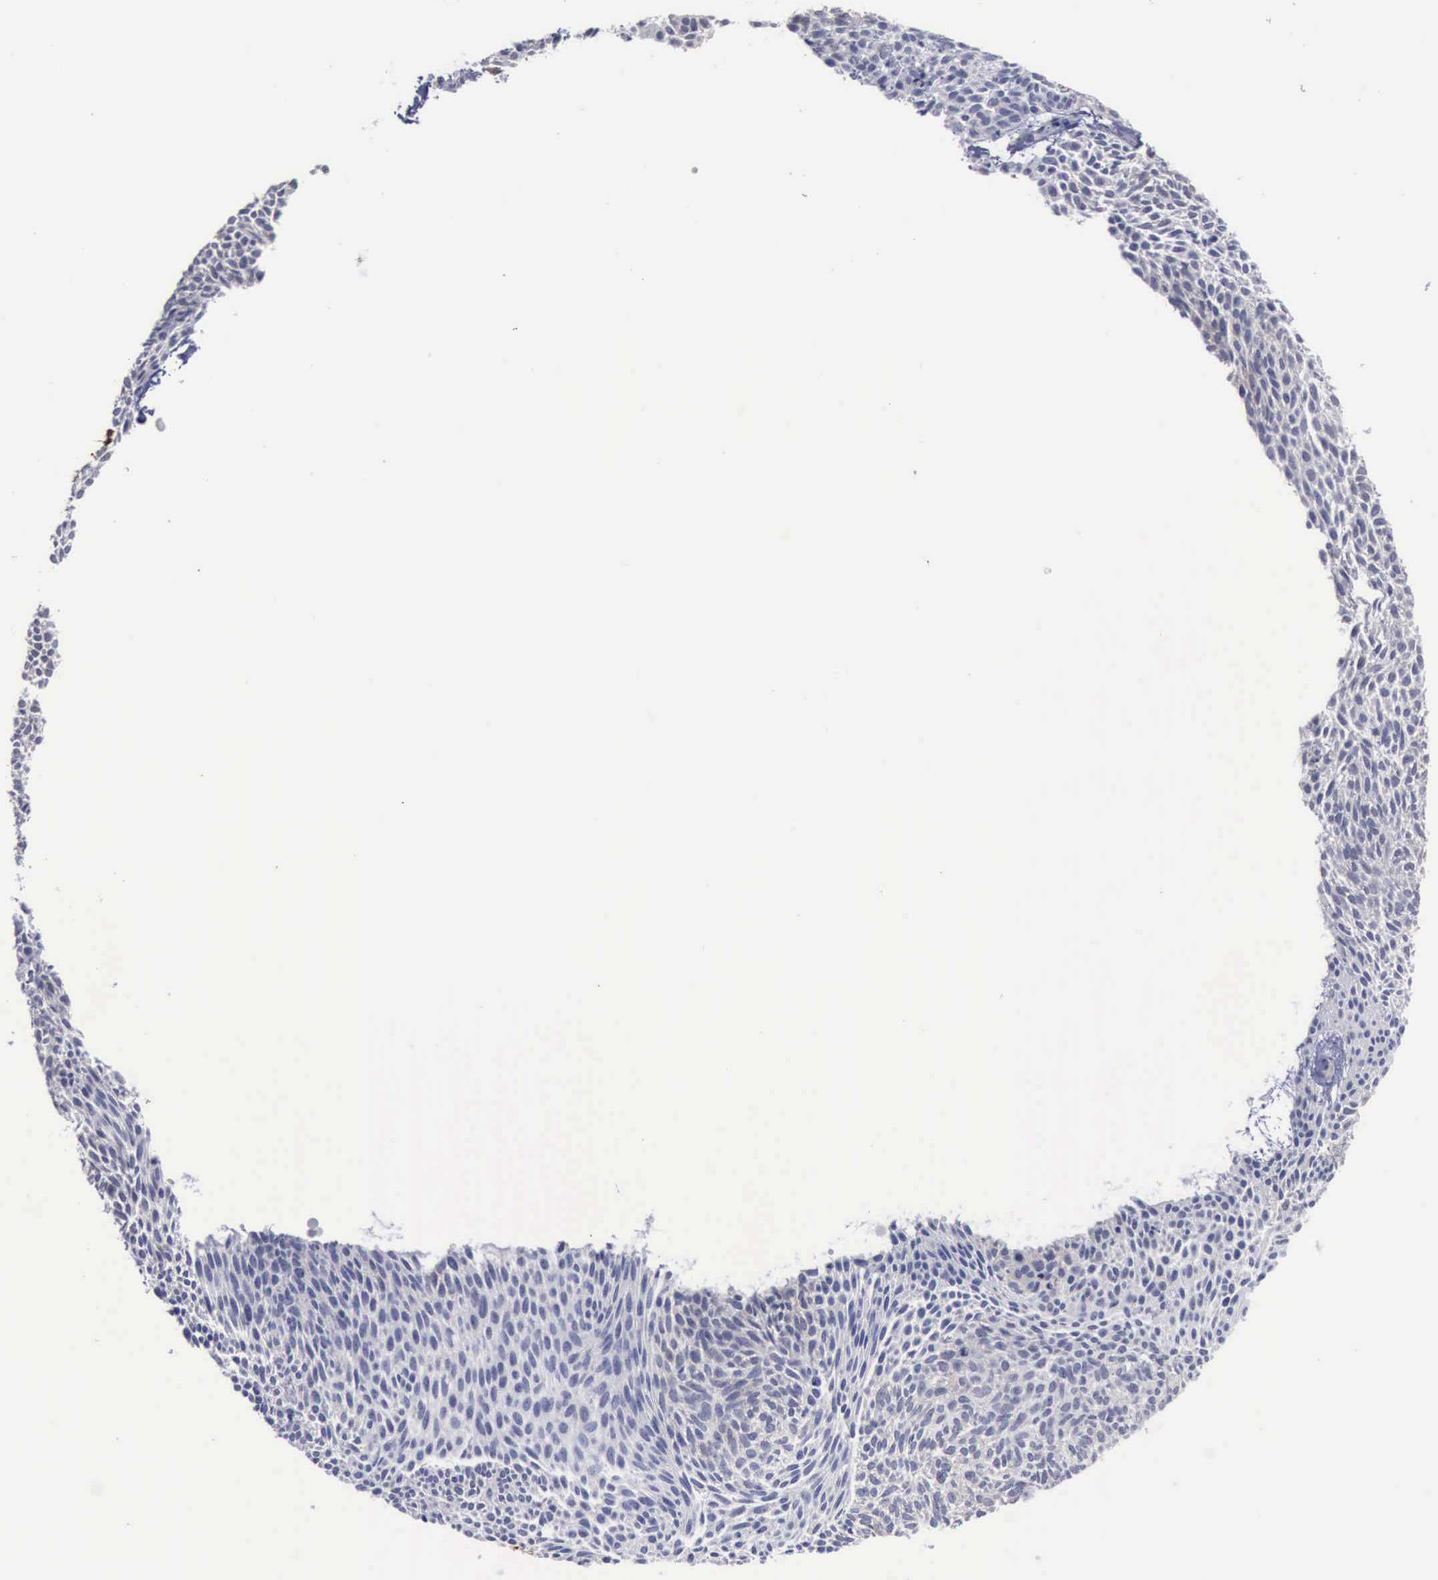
{"staining": {"intensity": "negative", "quantity": "none", "location": "none"}, "tissue": "skin cancer", "cell_type": "Tumor cells", "image_type": "cancer", "snomed": [{"axis": "morphology", "description": "Basal cell carcinoma"}, {"axis": "topography", "description": "Skin"}], "caption": "Skin cancer was stained to show a protein in brown. There is no significant positivity in tumor cells.", "gene": "STAT1", "patient": {"sex": "male", "age": 84}}